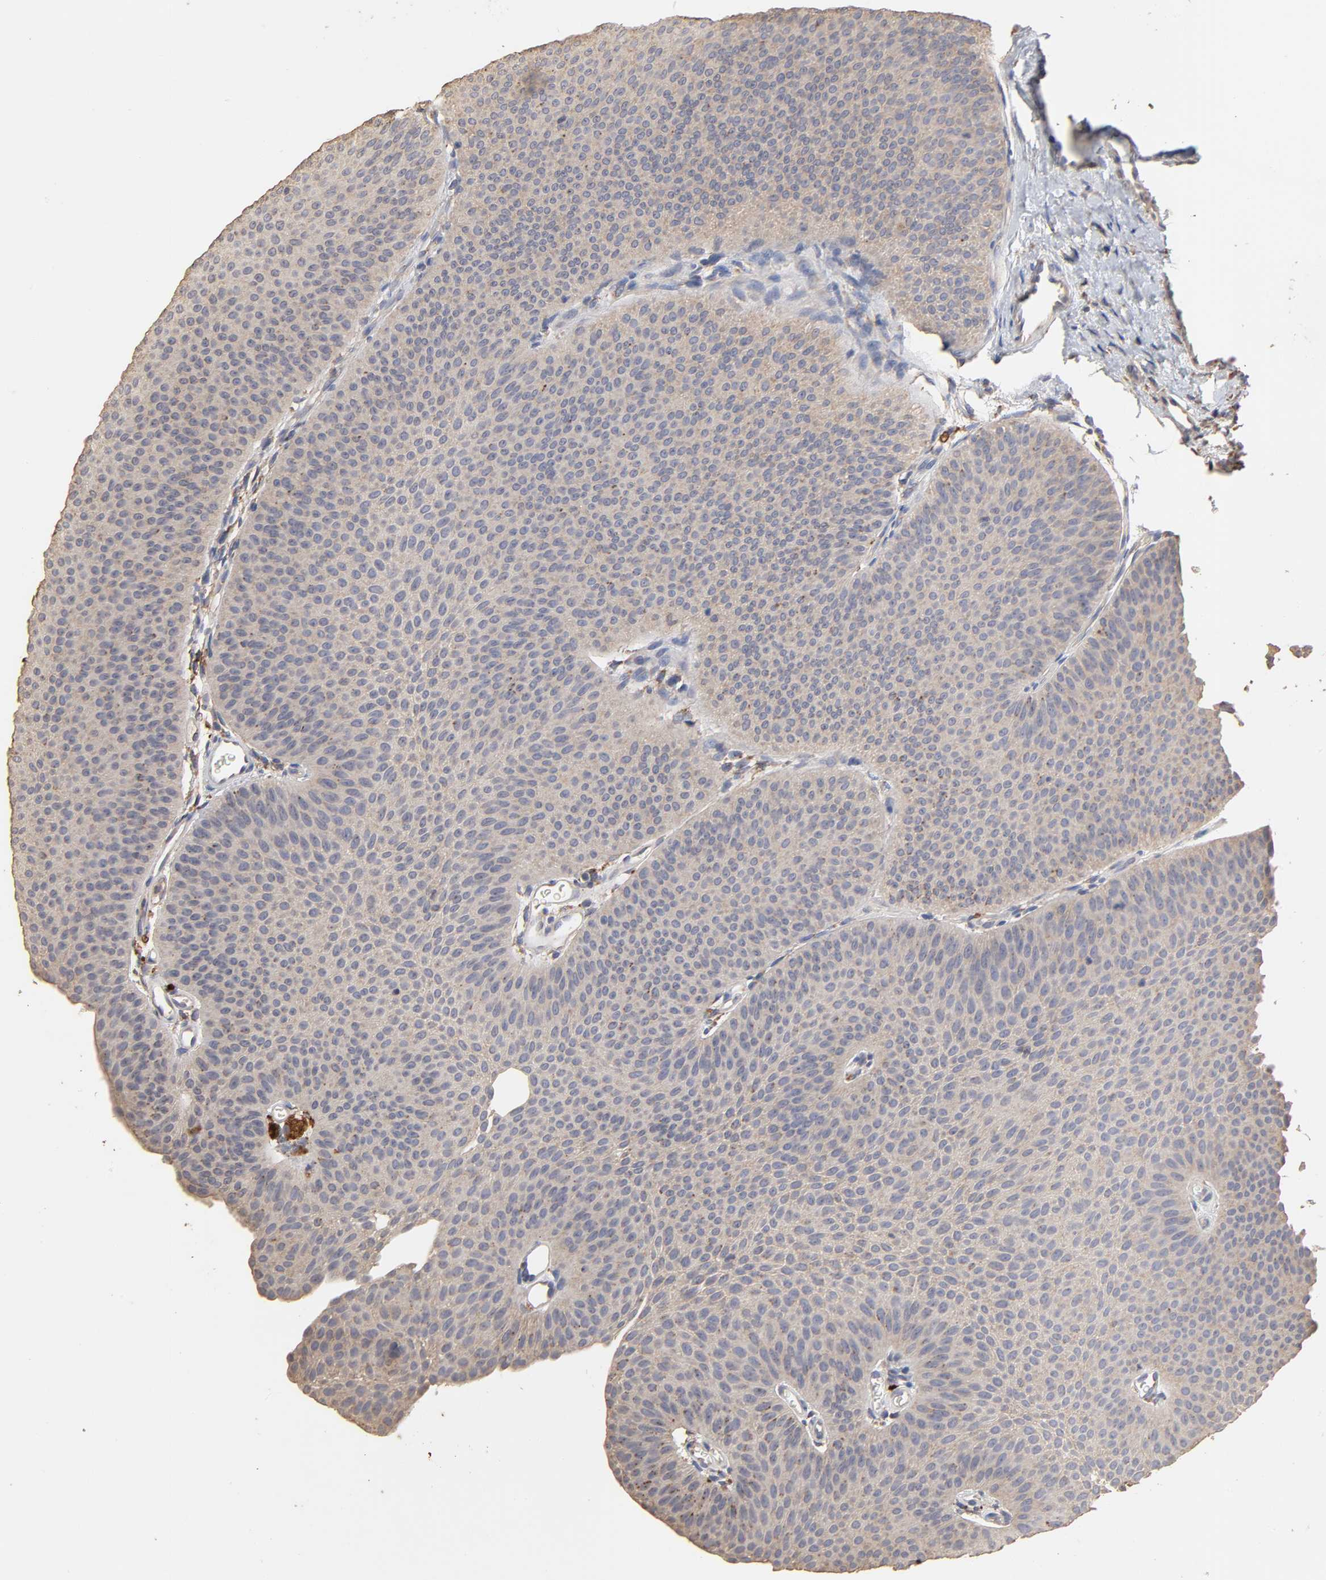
{"staining": {"intensity": "weak", "quantity": ">75%", "location": "cytoplasmic/membranous"}, "tissue": "urothelial cancer", "cell_type": "Tumor cells", "image_type": "cancer", "snomed": [{"axis": "morphology", "description": "Urothelial carcinoma, Low grade"}, {"axis": "topography", "description": "Urinary bladder"}], "caption": "Immunohistochemistry (IHC) image of neoplastic tissue: human urothelial carcinoma (low-grade) stained using immunohistochemistry exhibits low levels of weak protein expression localized specifically in the cytoplasmic/membranous of tumor cells, appearing as a cytoplasmic/membranous brown color.", "gene": "EIF4G2", "patient": {"sex": "female", "age": 60}}